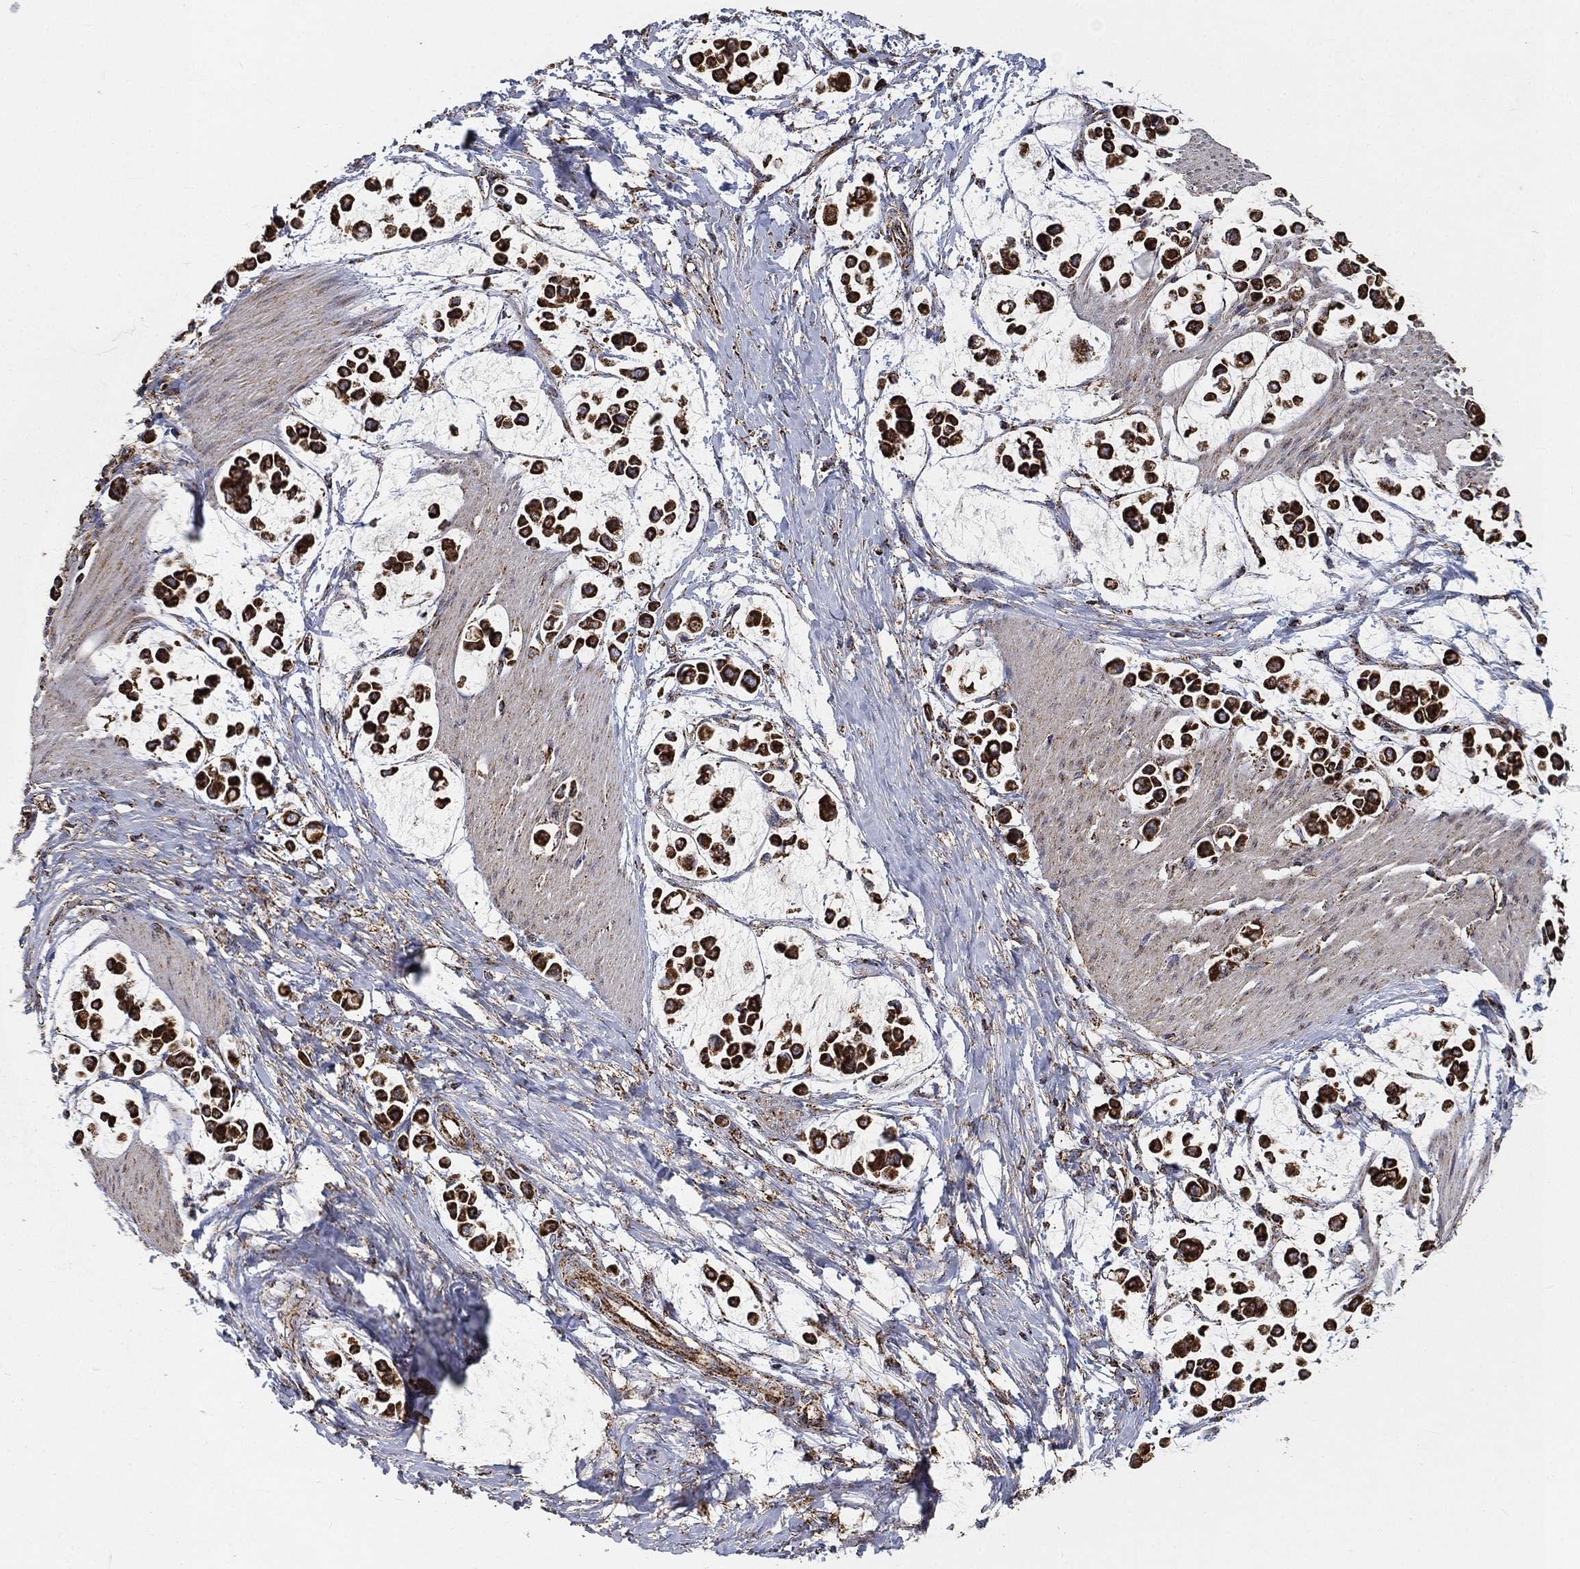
{"staining": {"intensity": "strong", "quantity": ">75%", "location": "cytoplasmic/membranous"}, "tissue": "stomach cancer", "cell_type": "Tumor cells", "image_type": "cancer", "snomed": [{"axis": "morphology", "description": "Adenocarcinoma, NOS"}, {"axis": "topography", "description": "Stomach"}], "caption": "Human stomach cancer (adenocarcinoma) stained with a brown dye reveals strong cytoplasmic/membranous positive expression in approximately >75% of tumor cells.", "gene": "SLC38A7", "patient": {"sex": "male", "age": 82}}